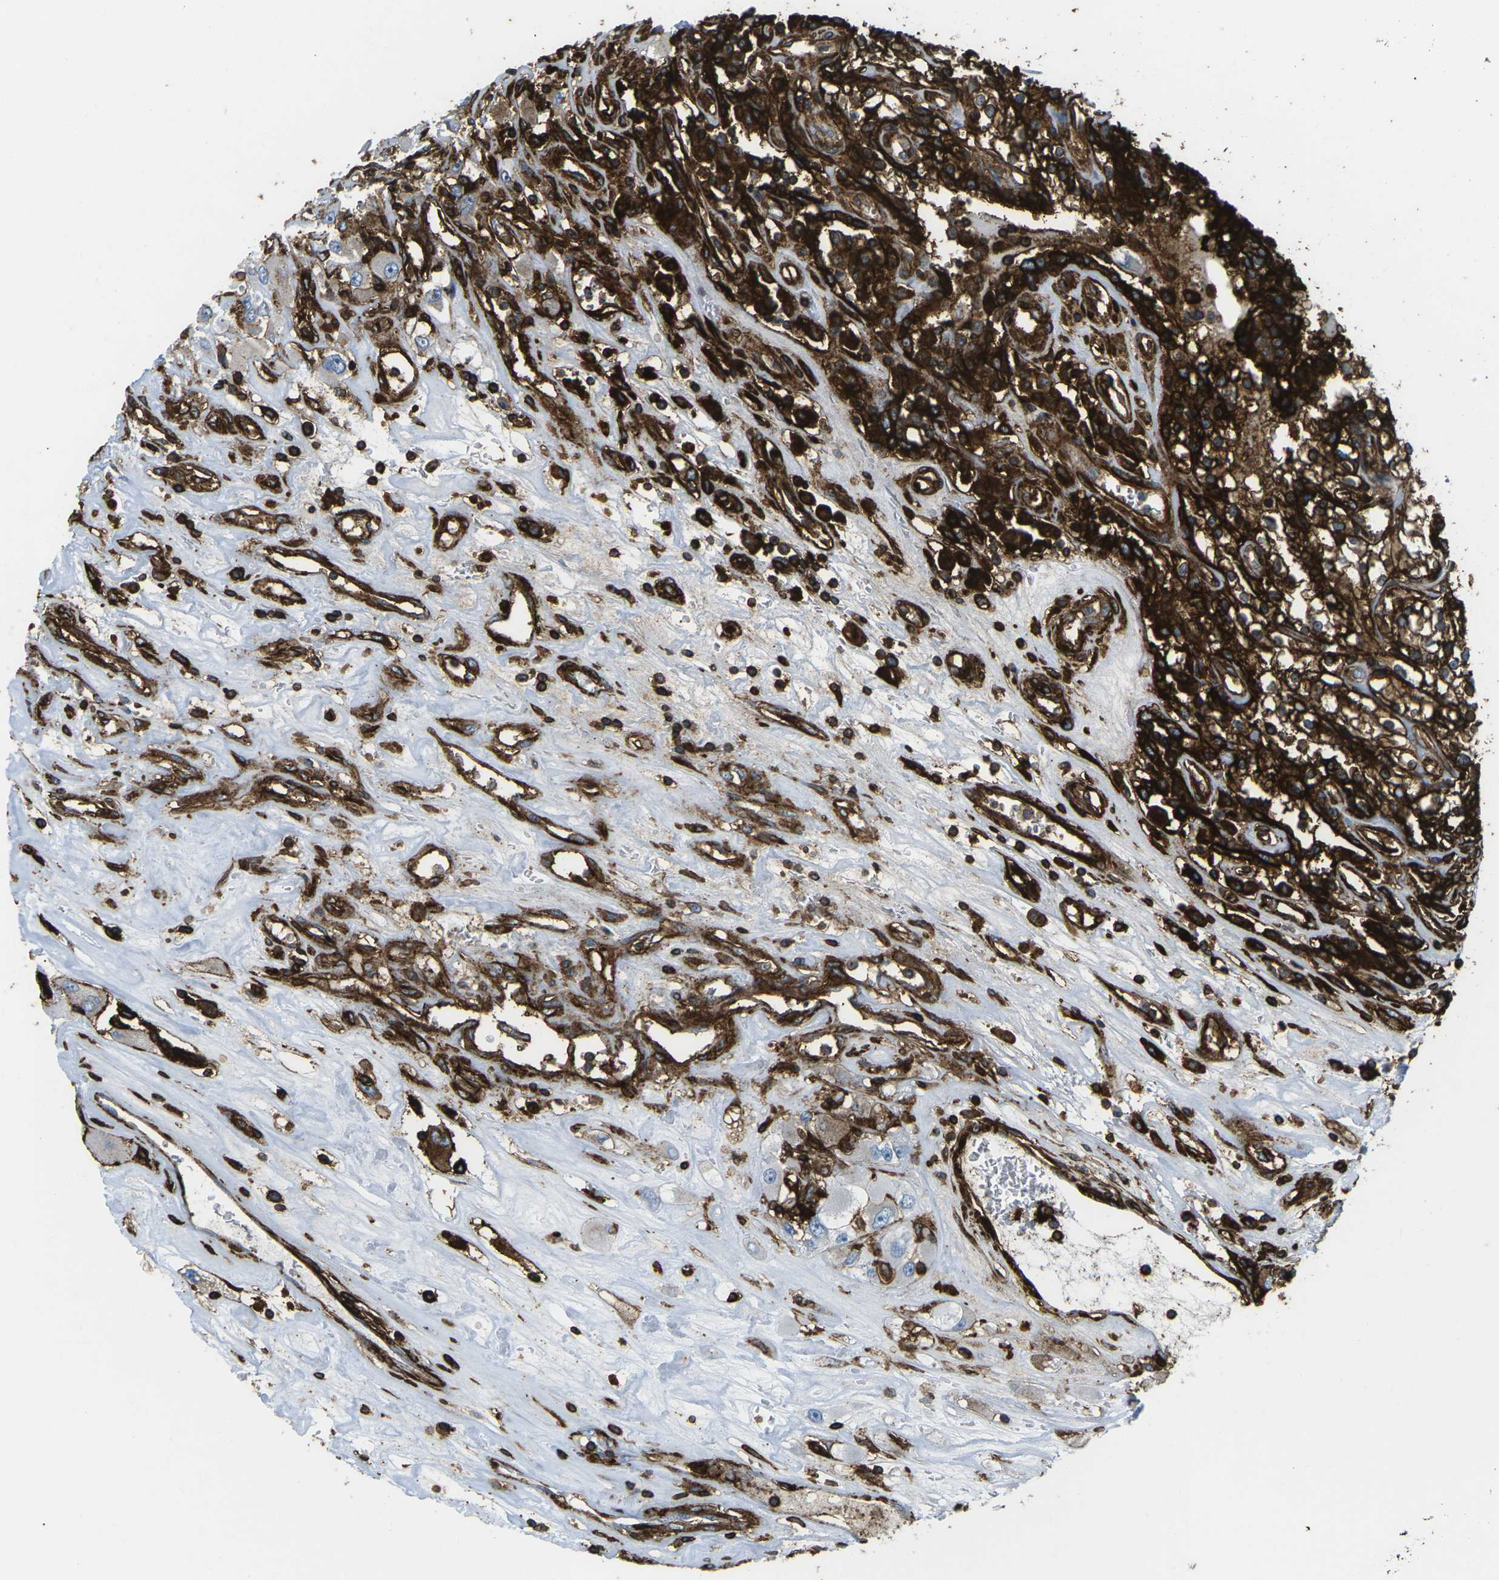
{"staining": {"intensity": "strong", "quantity": "25%-75%", "location": "cytoplasmic/membranous"}, "tissue": "renal cancer", "cell_type": "Tumor cells", "image_type": "cancer", "snomed": [{"axis": "morphology", "description": "Adenocarcinoma, NOS"}, {"axis": "topography", "description": "Kidney"}], "caption": "High-magnification brightfield microscopy of renal adenocarcinoma stained with DAB (3,3'-diaminobenzidine) (brown) and counterstained with hematoxylin (blue). tumor cells exhibit strong cytoplasmic/membranous positivity is identified in about25%-75% of cells.", "gene": "HLA-B", "patient": {"sex": "female", "age": 52}}